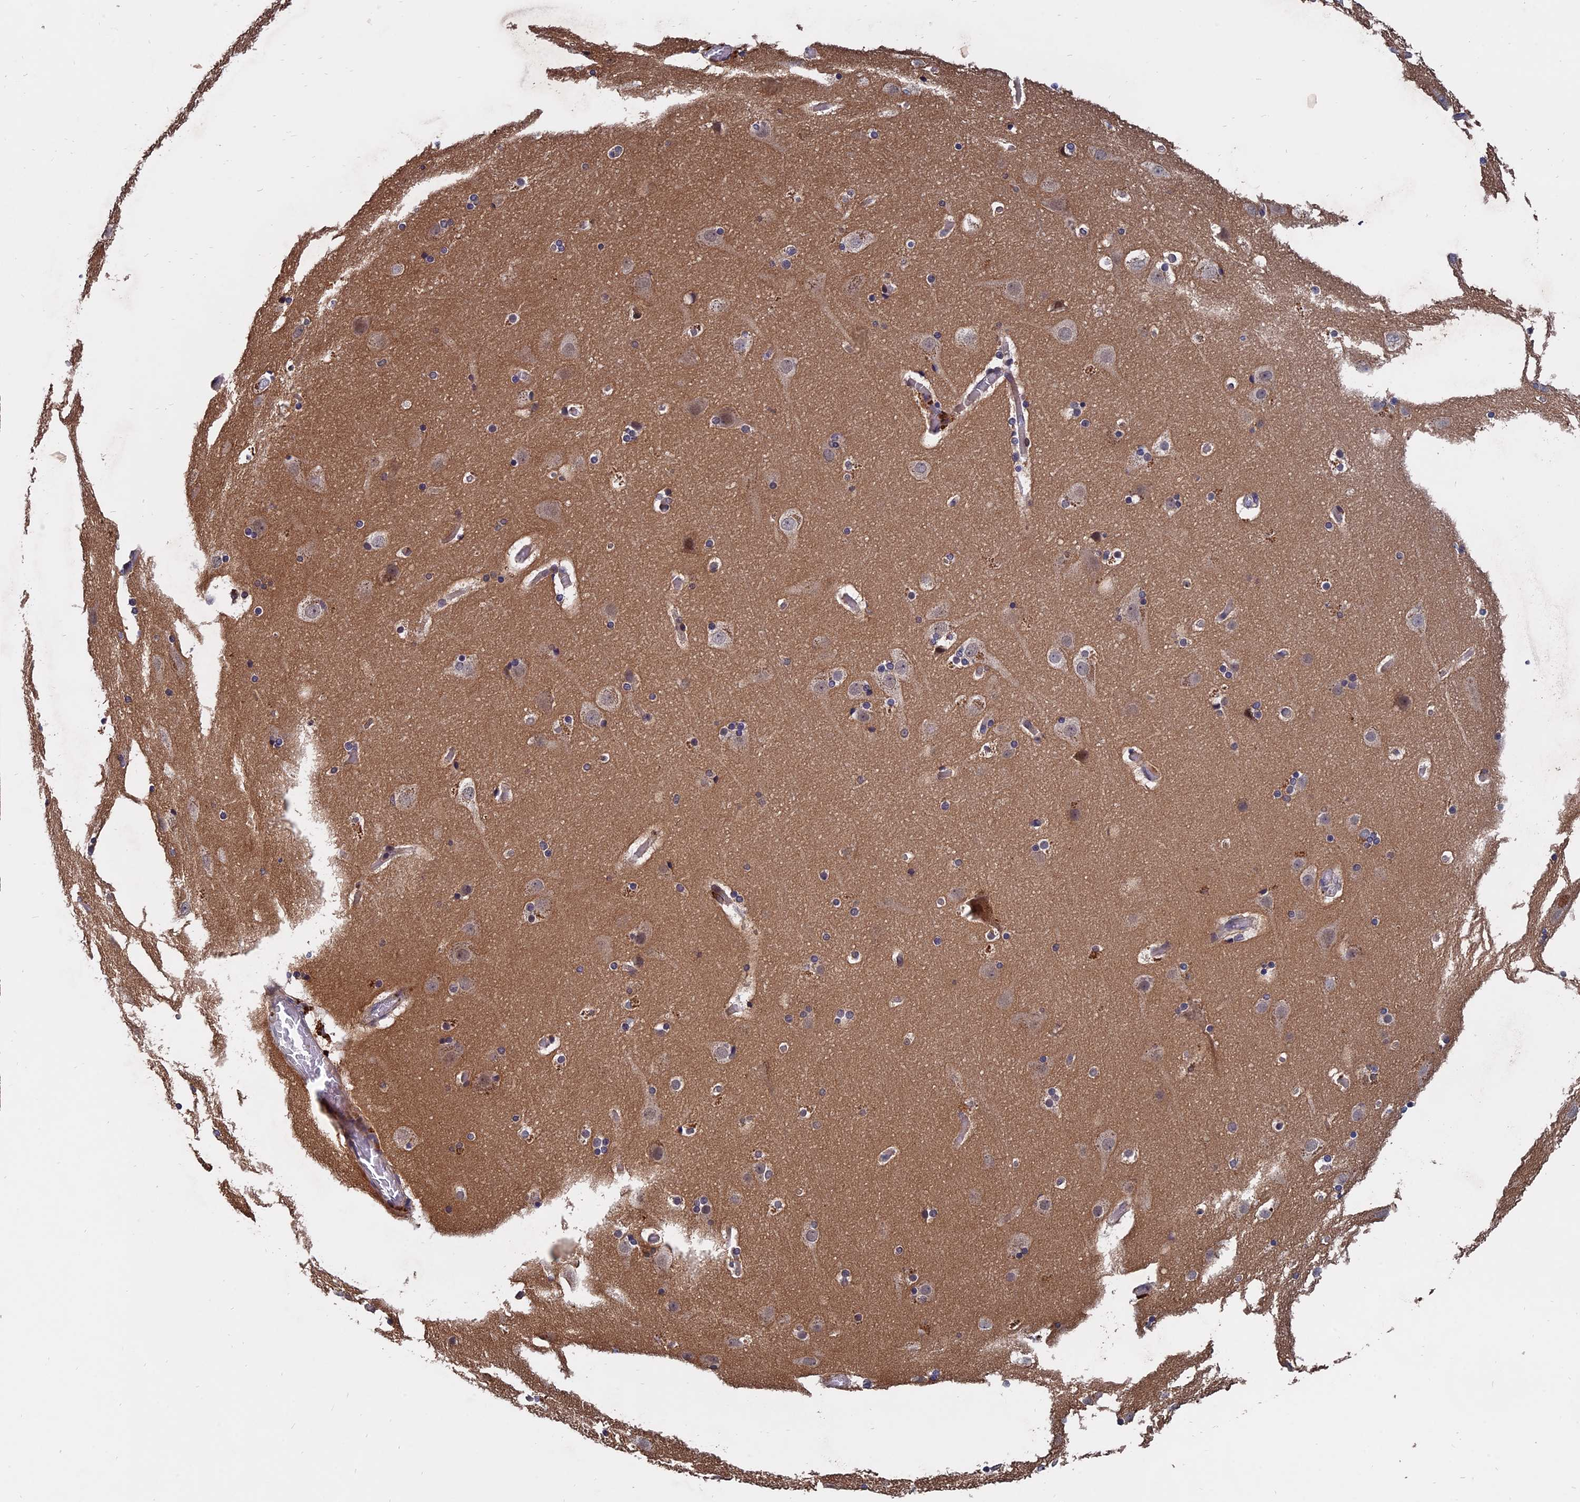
{"staining": {"intensity": "weak", "quantity": "25%-75%", "location": "cytoplasmic/membranous"}, "tissue": "cerebral cortex", "cell_type": "Endothelial cells", "image_type": "normal", "snomed": [{"axis": "morphology", "description": "Normal tissue, NOS"}, {"axis": "topography", "description": "Cerebral cortex"}], "caption": "Unremarkable cerebral cortex was stained to show a protein in brown. There is low levels of weak cytoplasmic/membranous expression in about 25%-75% of endothelial cells. The staining is performed using DAB (3,3'-diaminobenzidine) brown chromogen to label protein expression. The nuclei are counter-stained blue using hematoxylin.", "gene": "TRAPPC2L", "patient": {"sex": "male", "age": 57}}